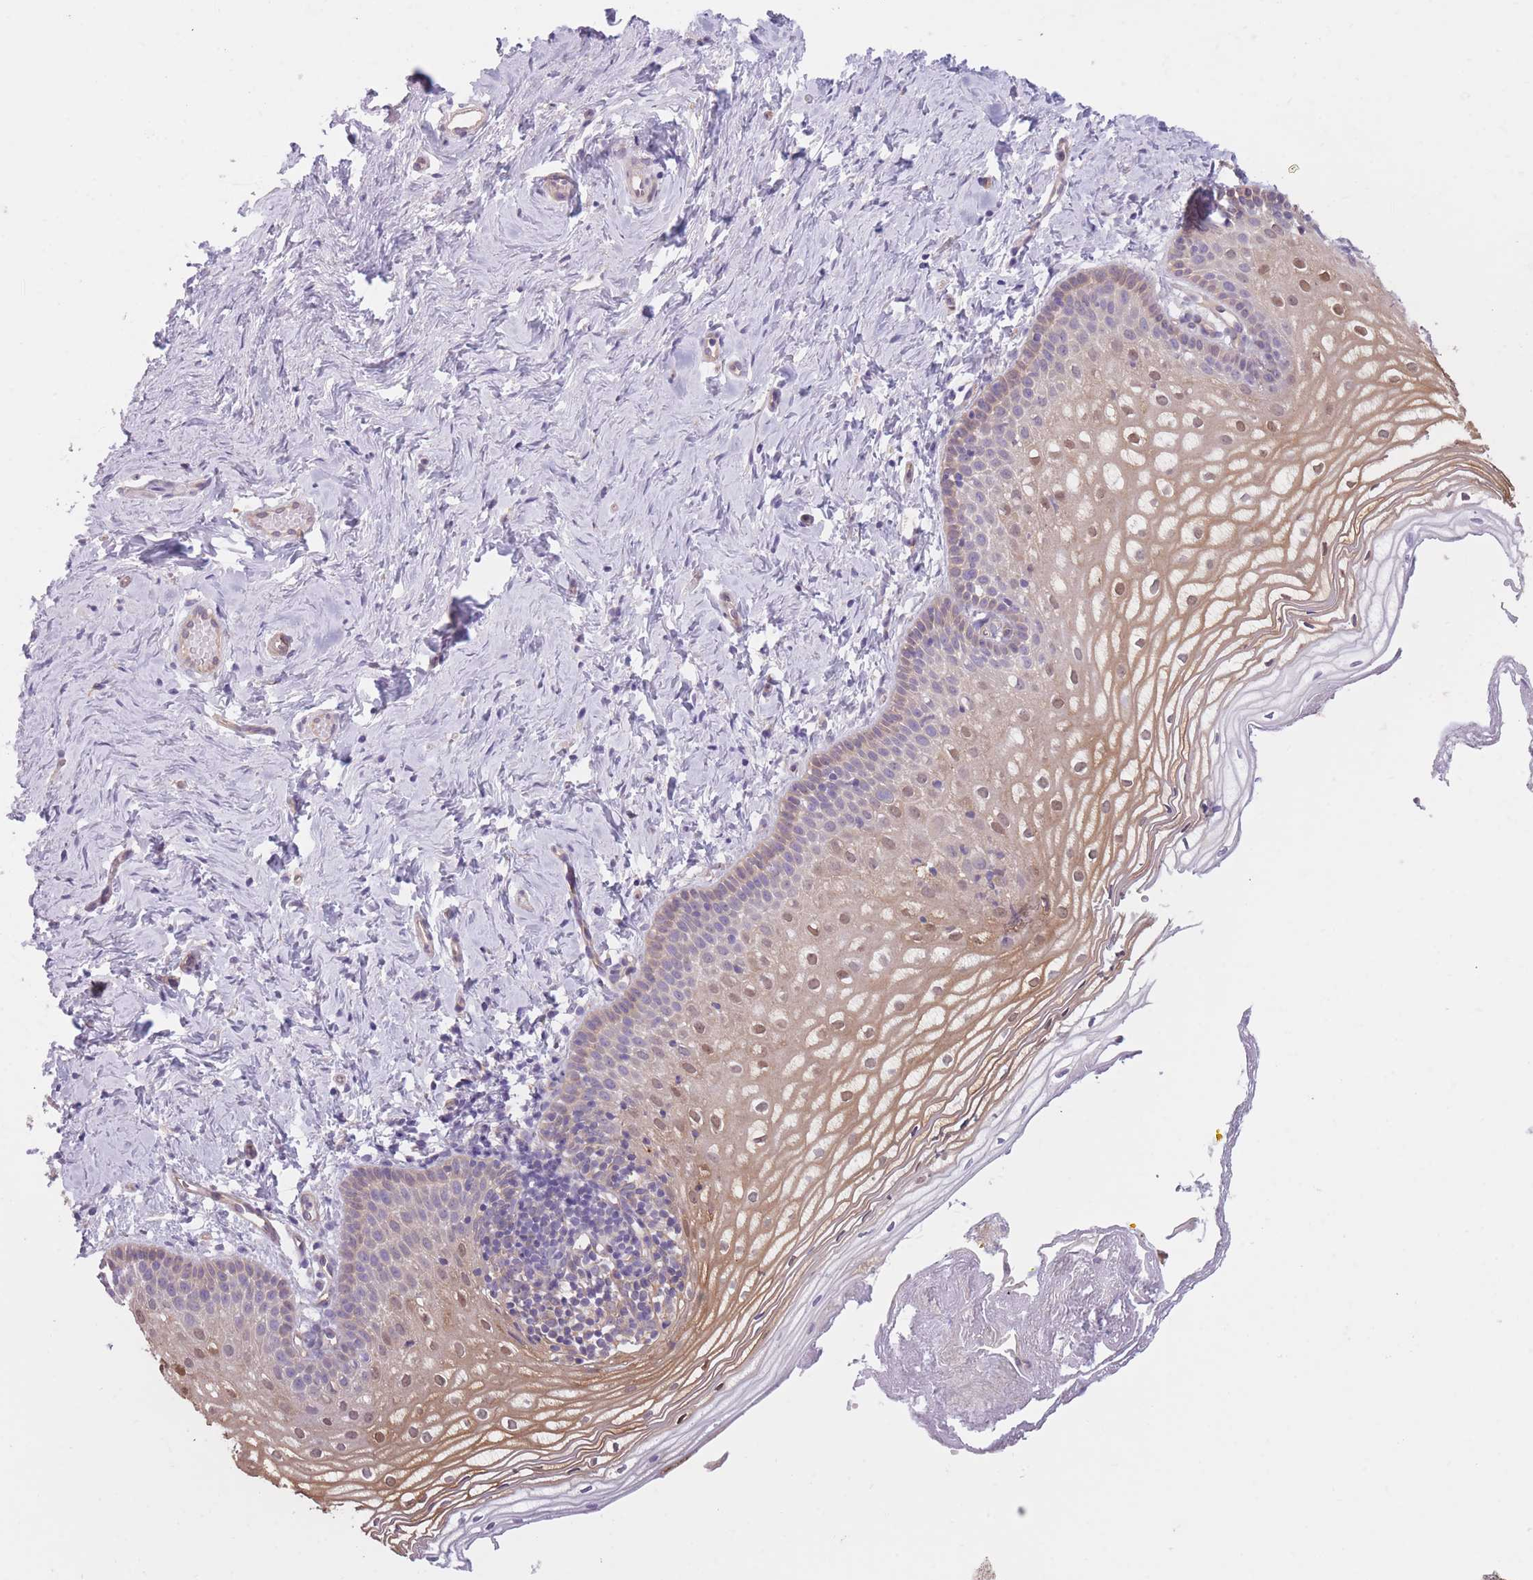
{"staining": {"intensity": "moderate", "quantity": "25%-75%", "location": "cytoplasmic/membranous,nuclear"}, "tissue": "vagina", "cell_type": "Squamous epithelial cells", "image_type": "normal", "snomed": [{"axis": "morphology", "description": "Normal tissue, NOS"}, {"axis": "topography", "description": "Vagina"}], "caption": "Squamous epithelial cells exhibit medium levels of moderate cytoplasmic/membranous,nuclear staining in approximately 25%-75% of cells in unremarkable vagina. (DAB IHC with brightfield microscopy, high magnification).", "gene": "SERPINB3", "patient": {"sex": "female", "age": 56}}